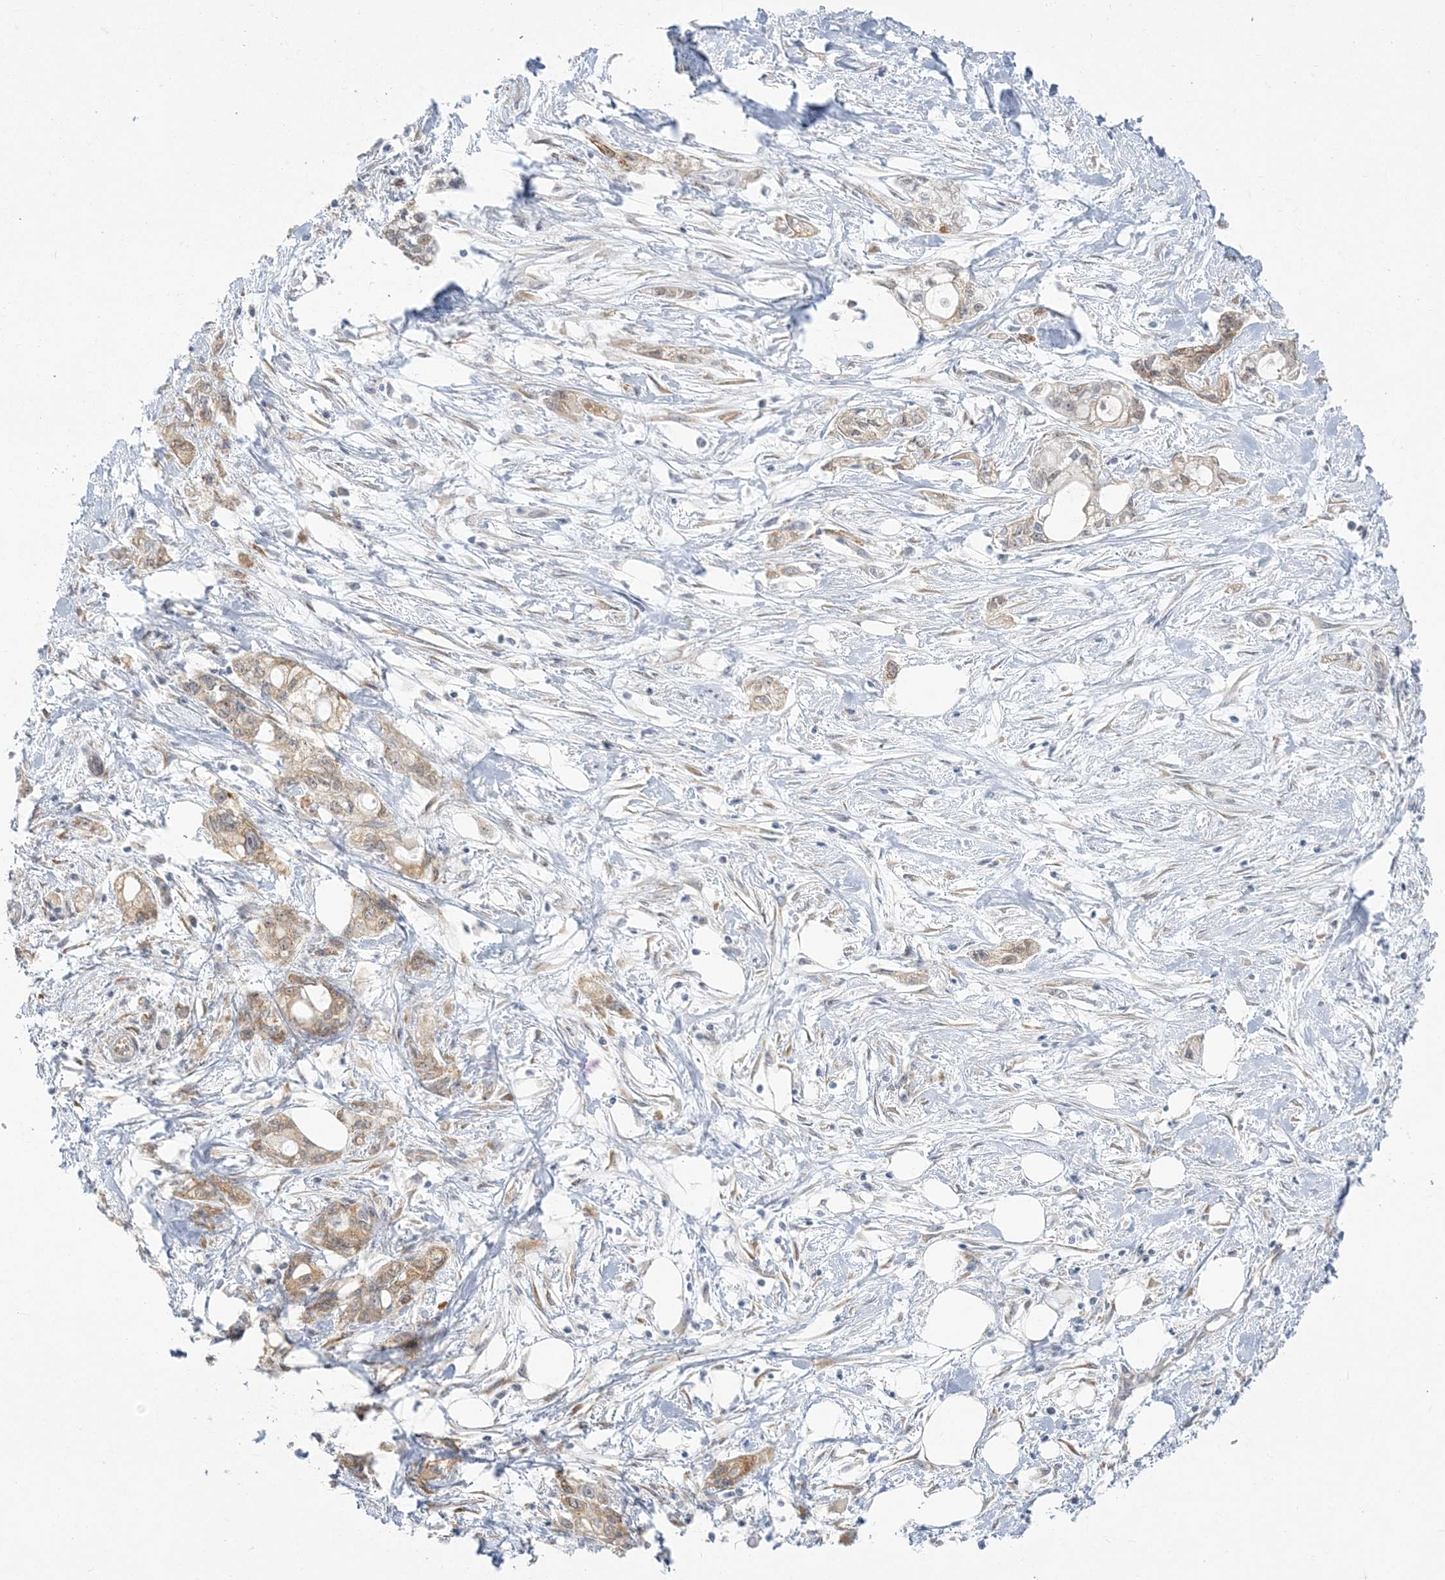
{"staining": {"intensity": "weak", "quantity": ">75%", "location": "cytoplasmic/membranous"}, "tissue": "pancreatic cancer", "cell_type": "Tumor cells", "image_type": "cancer", "snomed": [{"axis": "morphology", "description": "Adenocarcinoma, NOS"}, {"axis": "topography", "description": "Pancreas"}], "caption": "Immunohistochemistry photomicrograph of pancreatic cancer stained for a protein (brown), which exhibits low levels of weak cytoplasmic/membranous expression in approximately >75% of tumor cells.", "gene": "ZC3H6", "patient": {"sex": "male", "age": 70}}